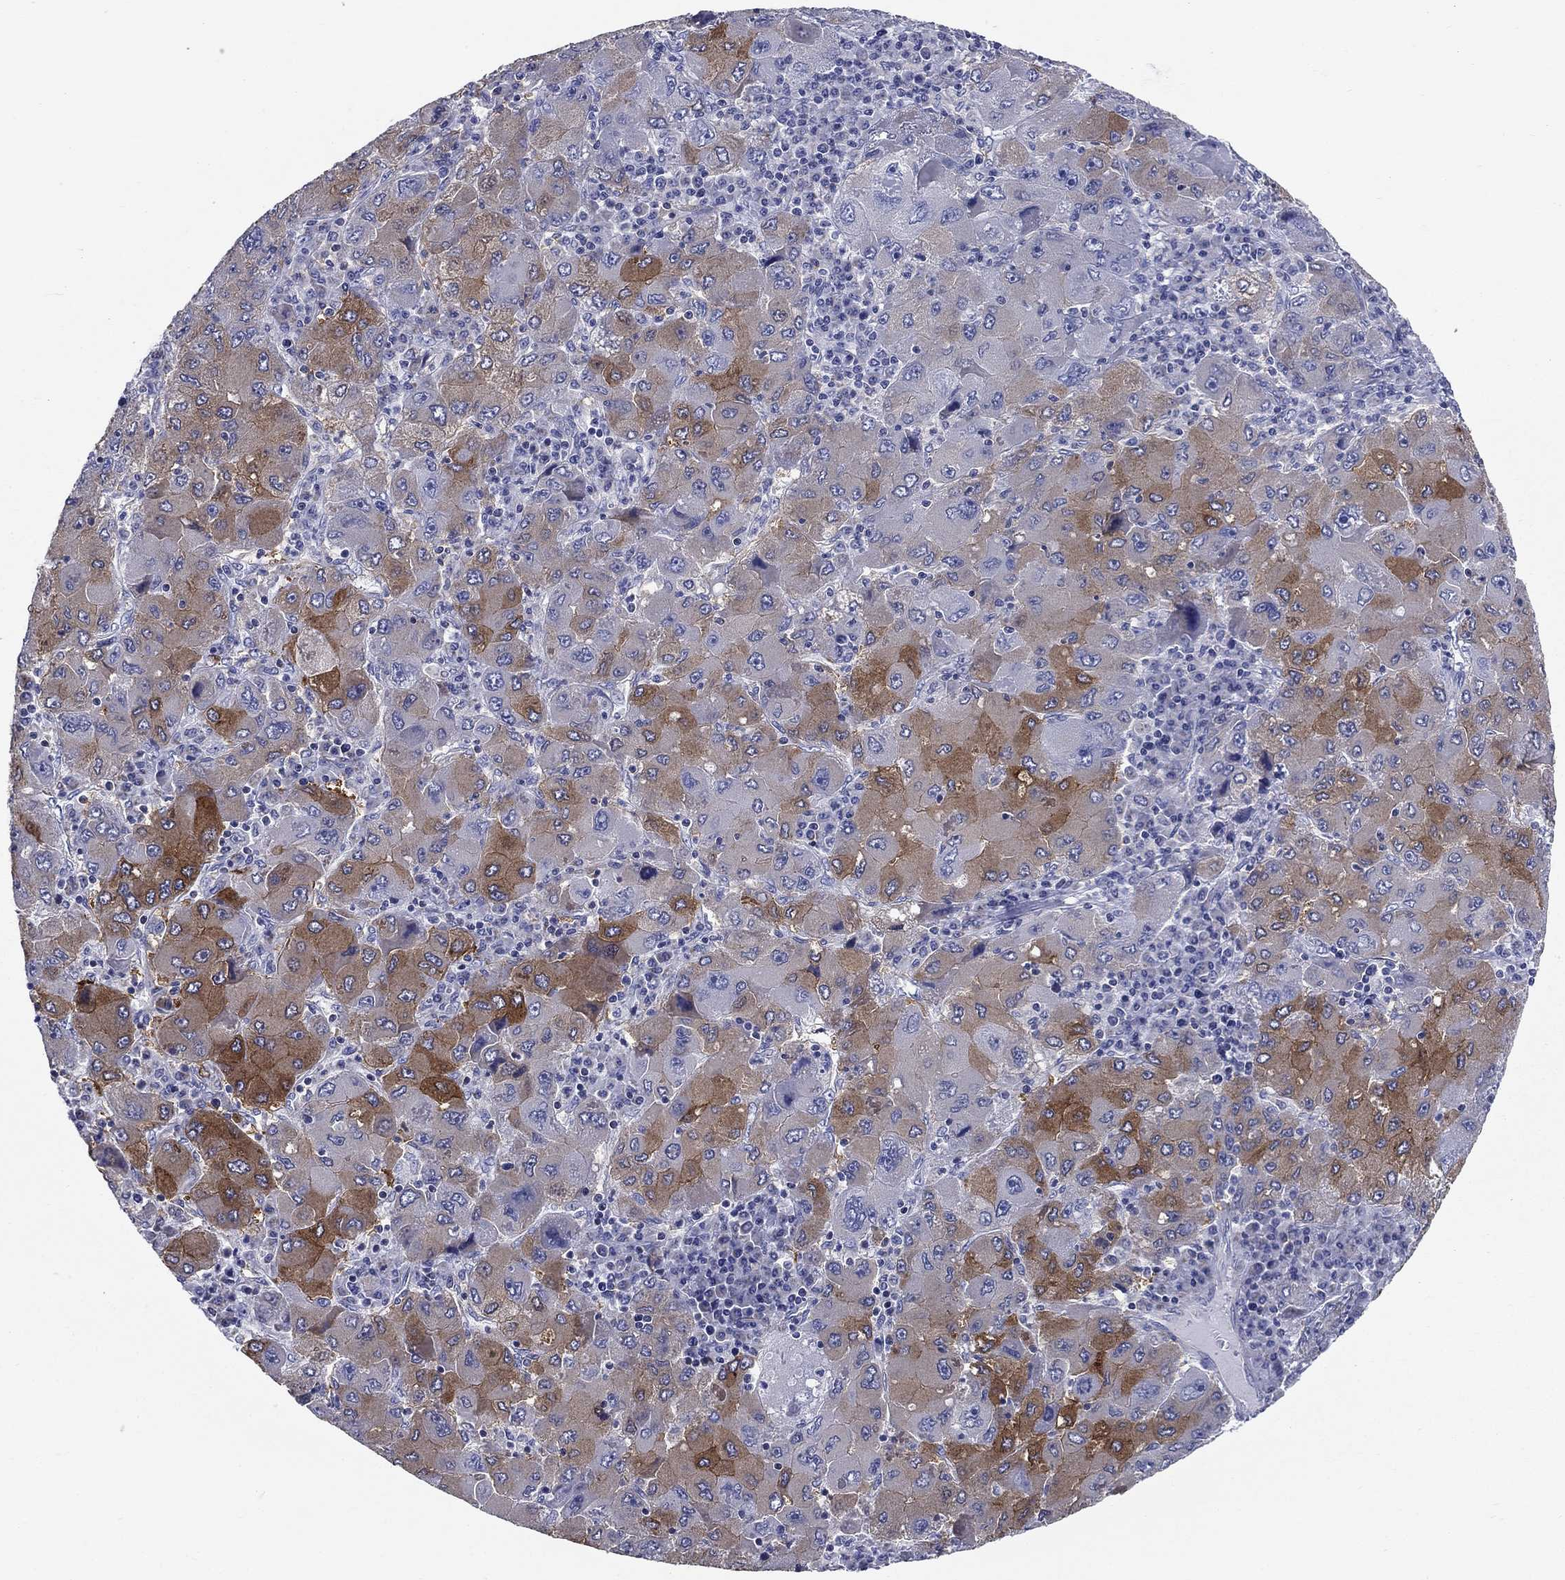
{"staining": {"intensity": "strong", "quantity": "25%-75%", "location": "cytoplasmic/membranous"}, "tissue": "liver cancer", "cell_type": "Tumor cells", "image_type": "cancer", "snomed": [{"axis": "morphology", "description": "Carcinoma, Hepatocellular, NOS"}, {"axis": "topography", "description": "Liver"}], "caption": "Liver cancer tissue displays strong cytoplasmic/membranous expression in approximately 25%-75% of tumor cells, visualized by immunohistochemistry.", "gene": "UPB1", "patient": {"sex": "male", "age": 75}}